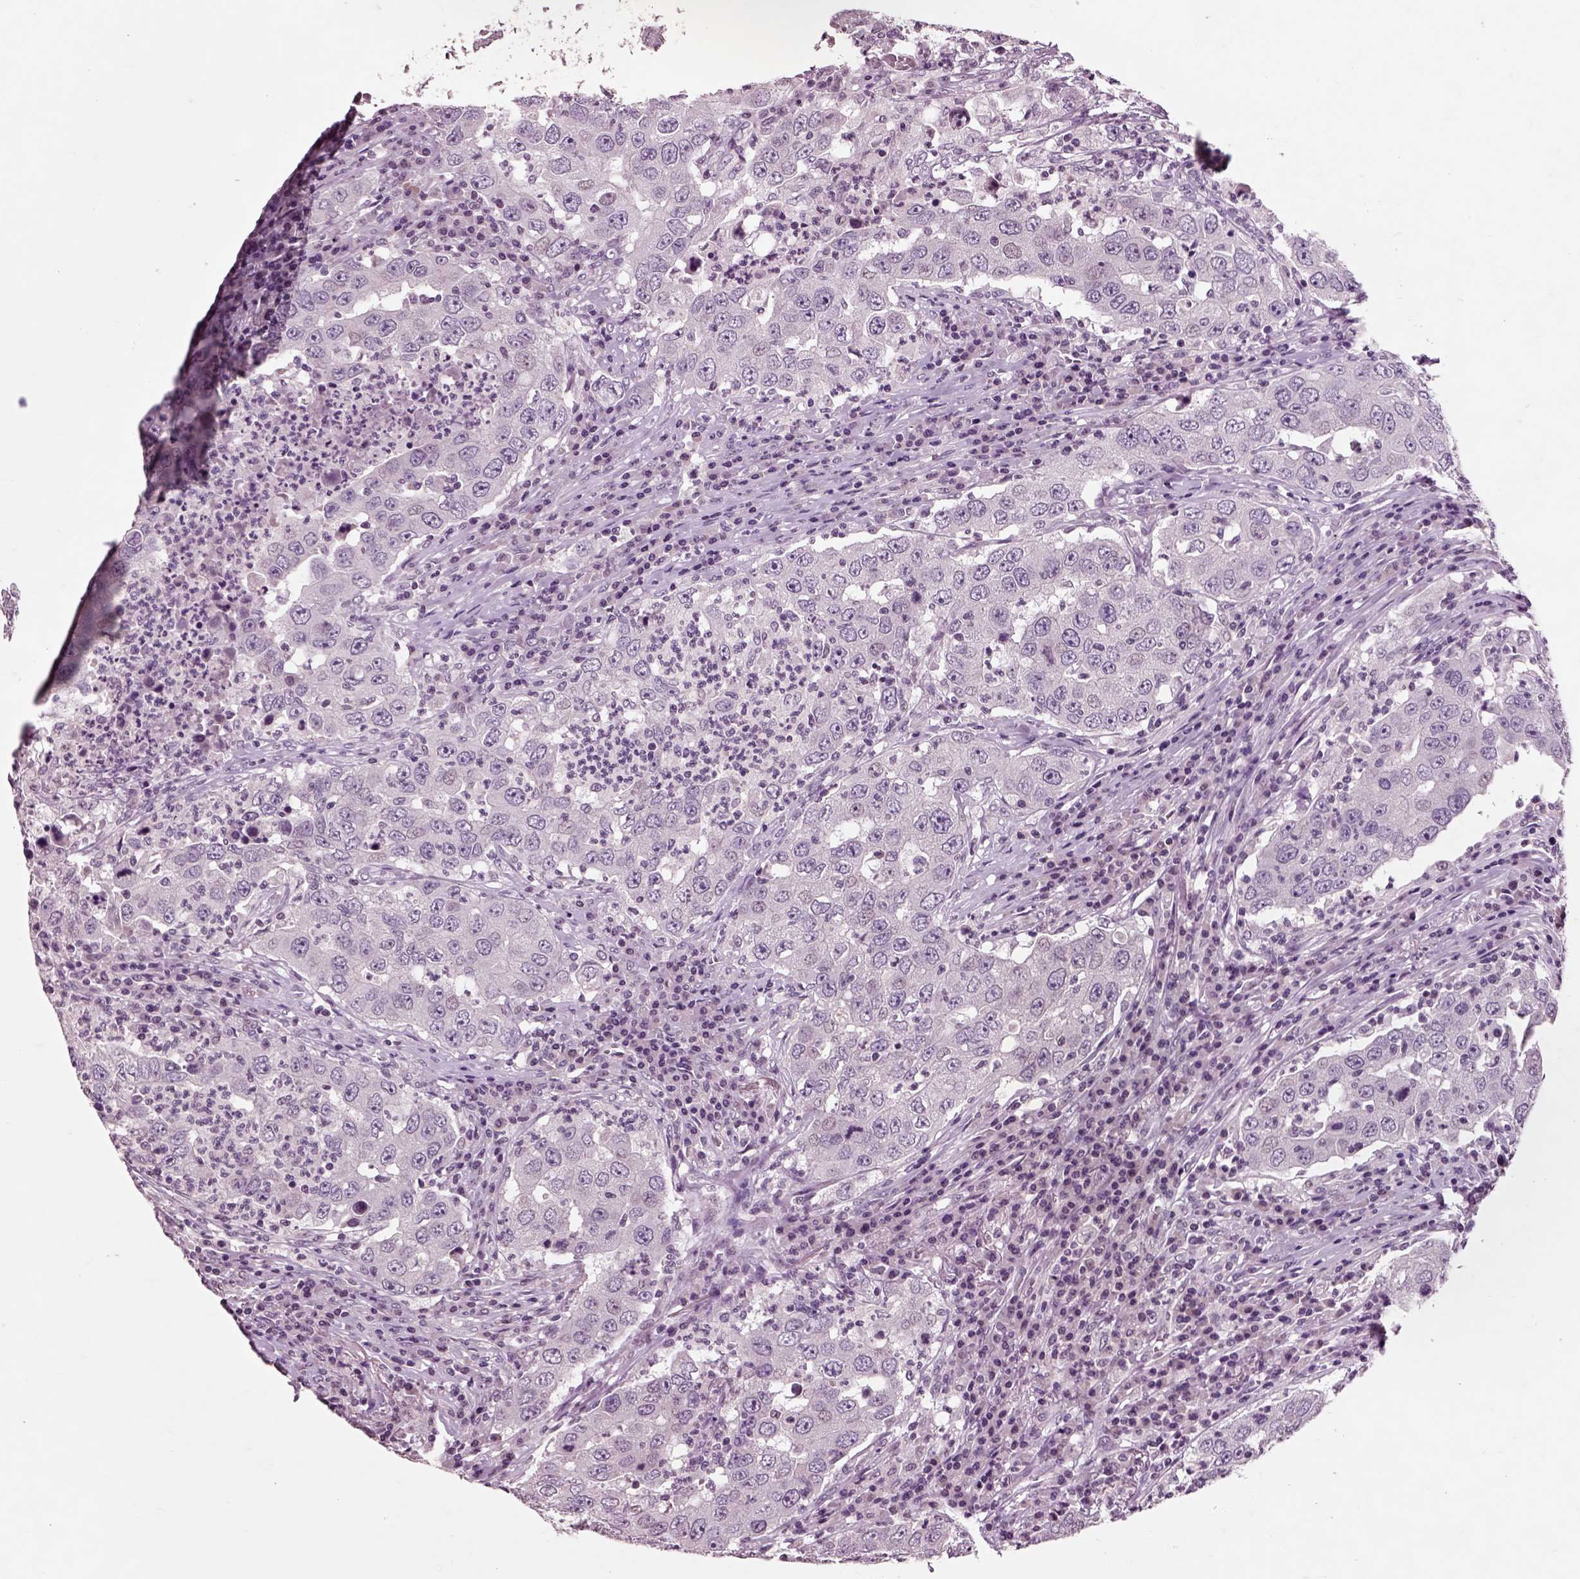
{"staining": {"intensity": "negative", "quantity": "none", "location": "none"}, "tissue": "lung cancer", "cell_type": "Tumor cells", "image_type": "cancer", "snomed": [{"axis": "morphology", "description": "Adenocarcinoma, NOS"}, {"axis": "topography", "description": "Lung"}], "caption": "Lung adenocarcinoma stained for a protein using IHC displays no expression tumor cells.", "gene": "CHGB", "patient": {"sex": "male", "age": 73}}